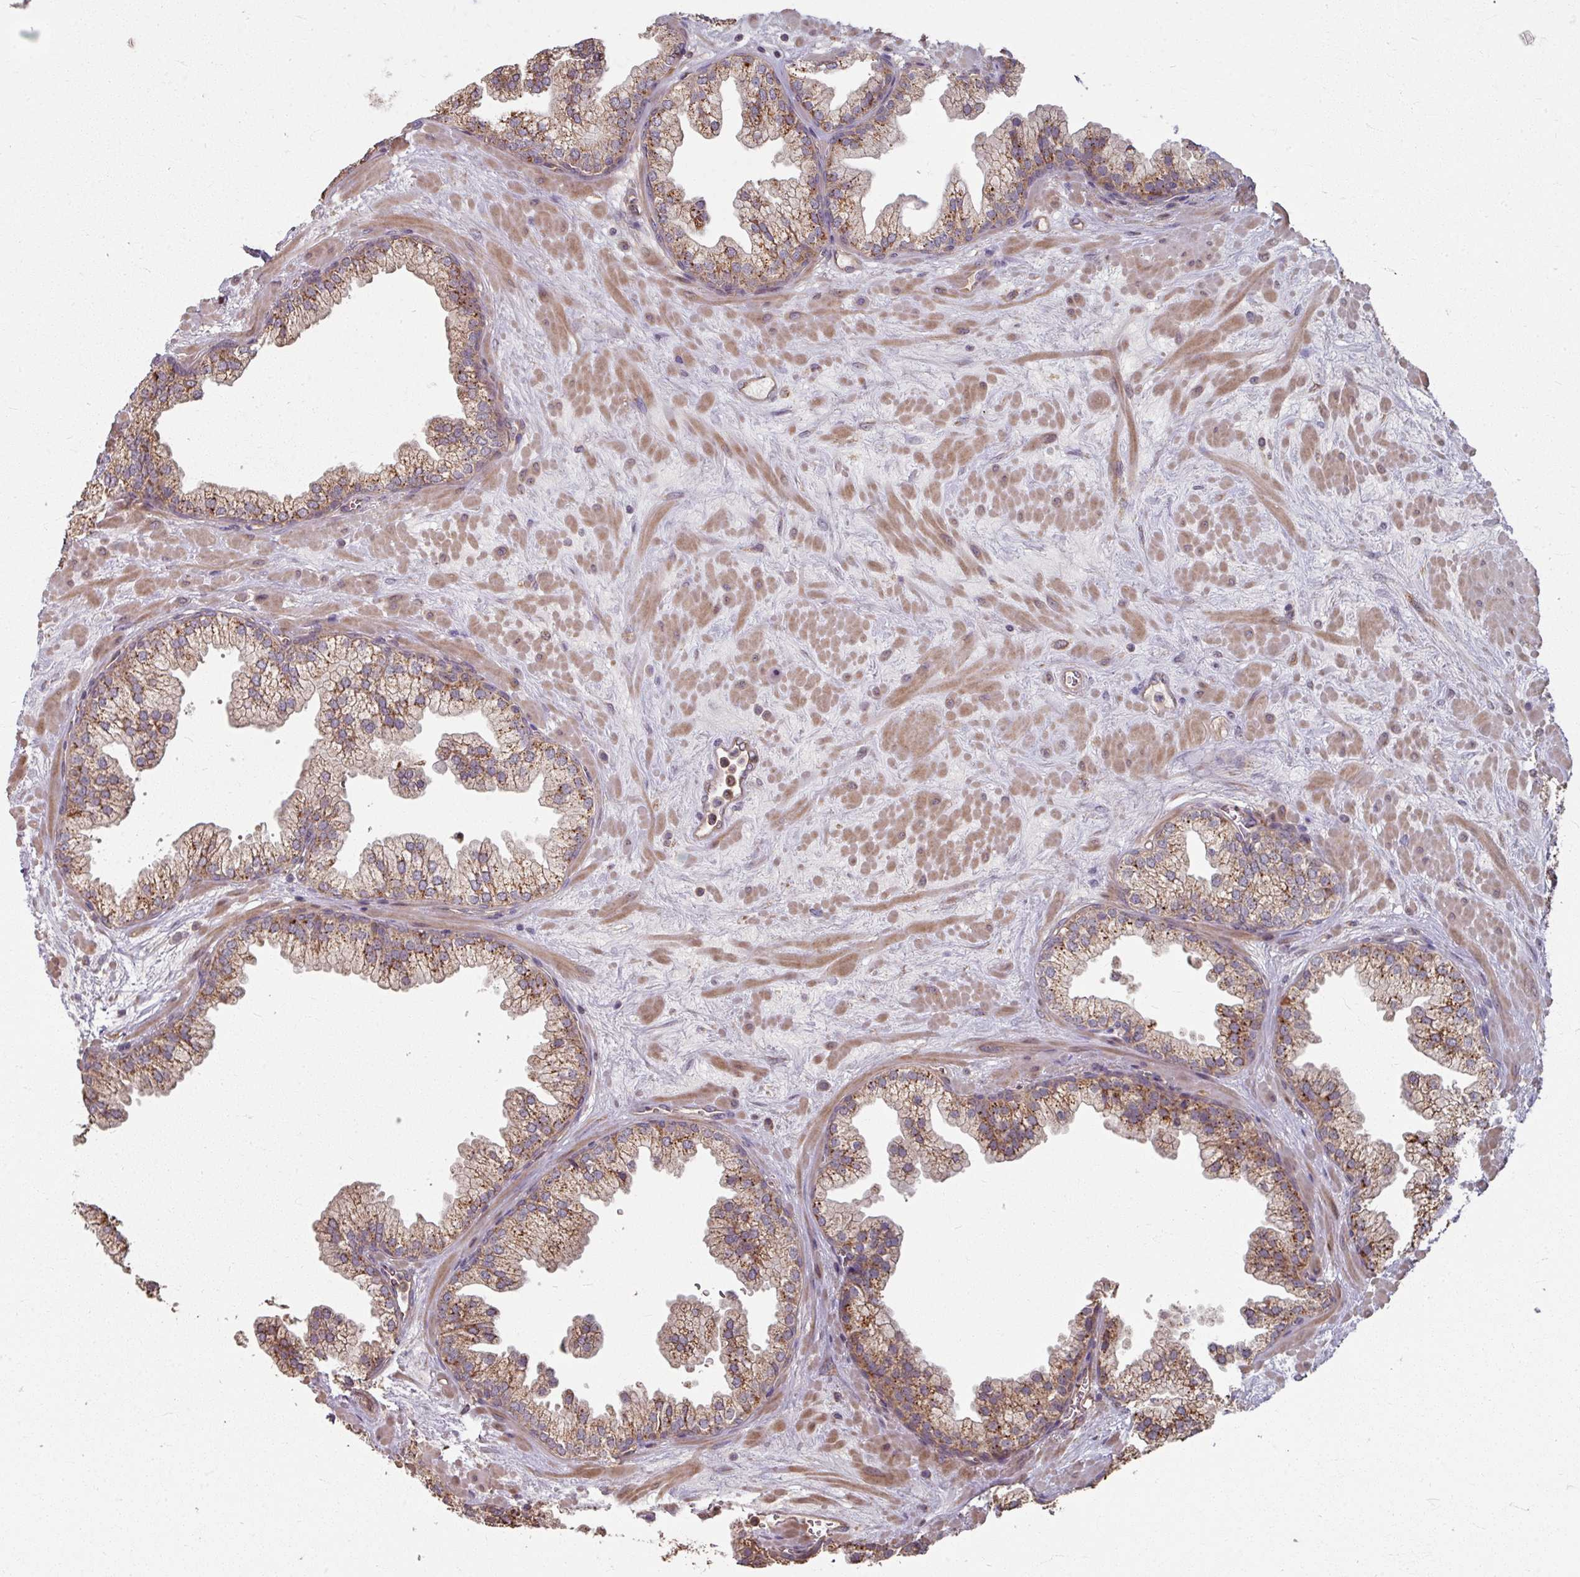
{"staining": {"intensity": "moderate", "quantity": ">75%", "location": "cytoplasmic/membranous"}, "tissue": "prostate", "cell_type": "Glandular cells", "image_type": "normal", "snomed": [{"axis": "morphology", "description": "Normal tissue, NOS"}, {"axis": "topography", "description": "Prostate"}, {"axis": "topography", "description": "Peripheral nerve tissue"}], "caption": "Prostate was stained to show a protein in brown. There is medium levels of moderate cytoplasmic/membranous positivity in about >75% of glandular cells. (brown staining indicates protein expression, while blue staining denotes nuclei).", "gene": "CCDC68", "patient": {"sex": "male", "age": 61}}